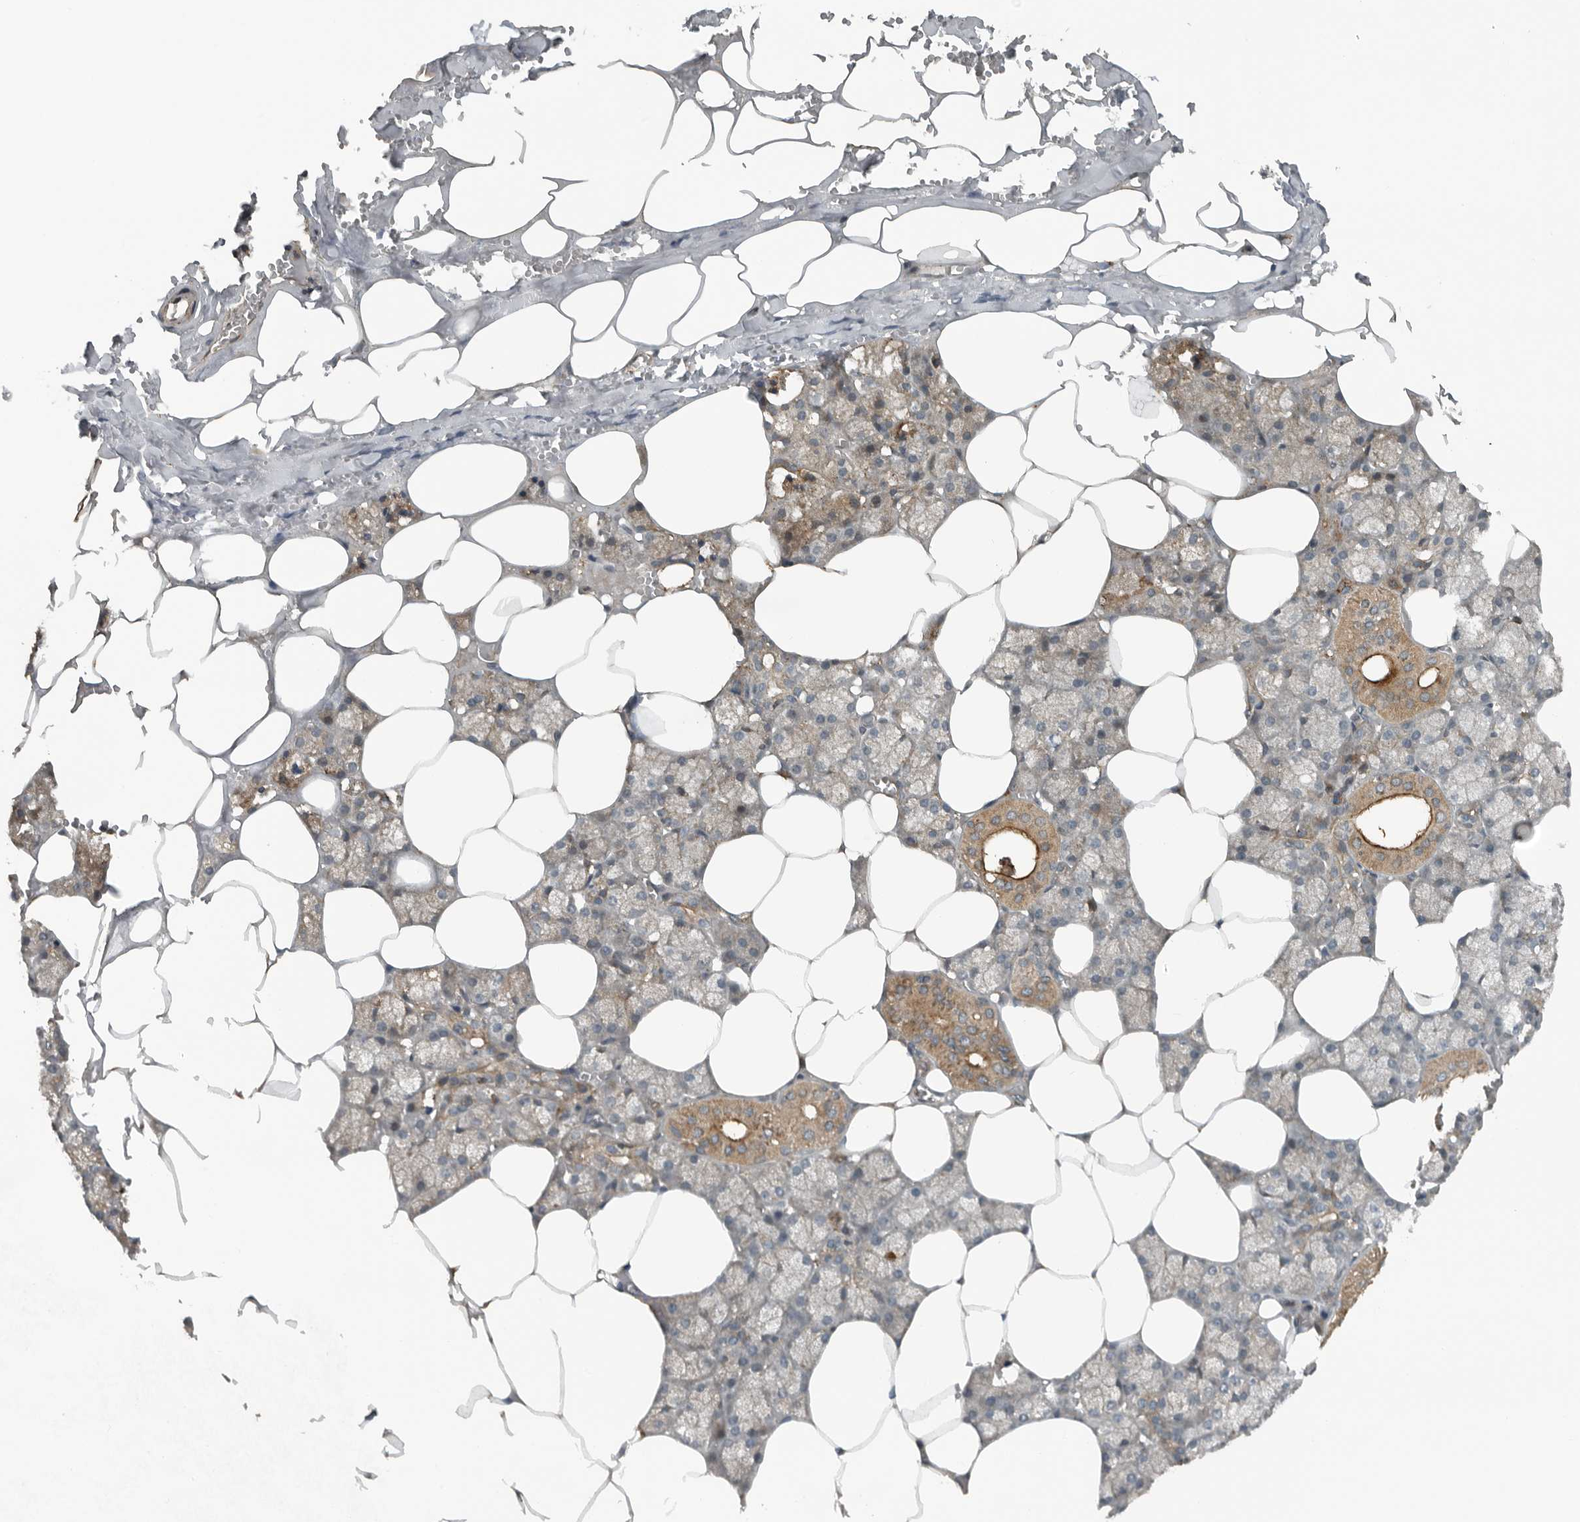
{"staining": {"intensity": "moderate", "quantity": "<25%", "location": "cytoplasmic/membranous"}, "tissue": "salivary gland", "cell_type": "Glandular cells", "image_type": "normal", "snomed": [{"axis": "morphology", "description": "Normal tissue, NOS"}, {"axis": "topography", "description": "Salivary gland"}], "caption": "A photomicrograph showing moderate cytoplasmic/membranous staining in about <25% of glandular cells in normal salivary gland, as visualized by brown immunohistochemical staining.", "gene": "AMFR", "patient": {"sex": "male", "age": 62}}